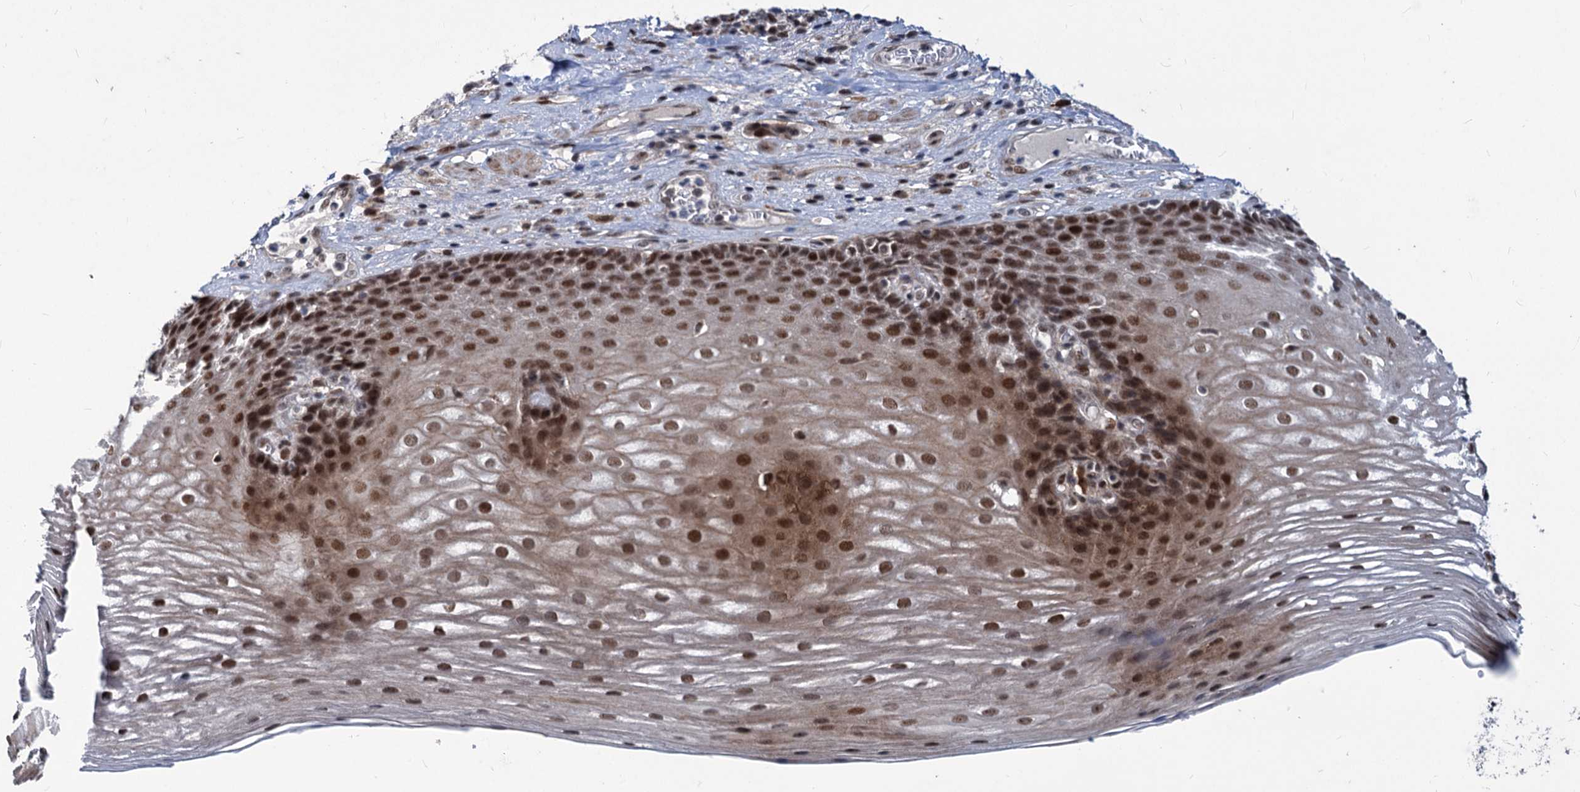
{"staining": {"intensity": "strong", "quantity": ">75%", "location": "nuclear"}, "tissue": "esophagus", "cell_type": "Squamous epithelial cells", "image_type": "normal", "snomed": [{"axis": "morphology", "description": "Normal tissue, NOS"}, {"axis": "topography", "description": "Esophagus"}], "caption": "A micrograph of human esophagus stained for a protein shows strong nuclear brown staining in squamous epithelial cells.", "gene": "PHF8", "patient": {"sex": "male", "age": 62}}